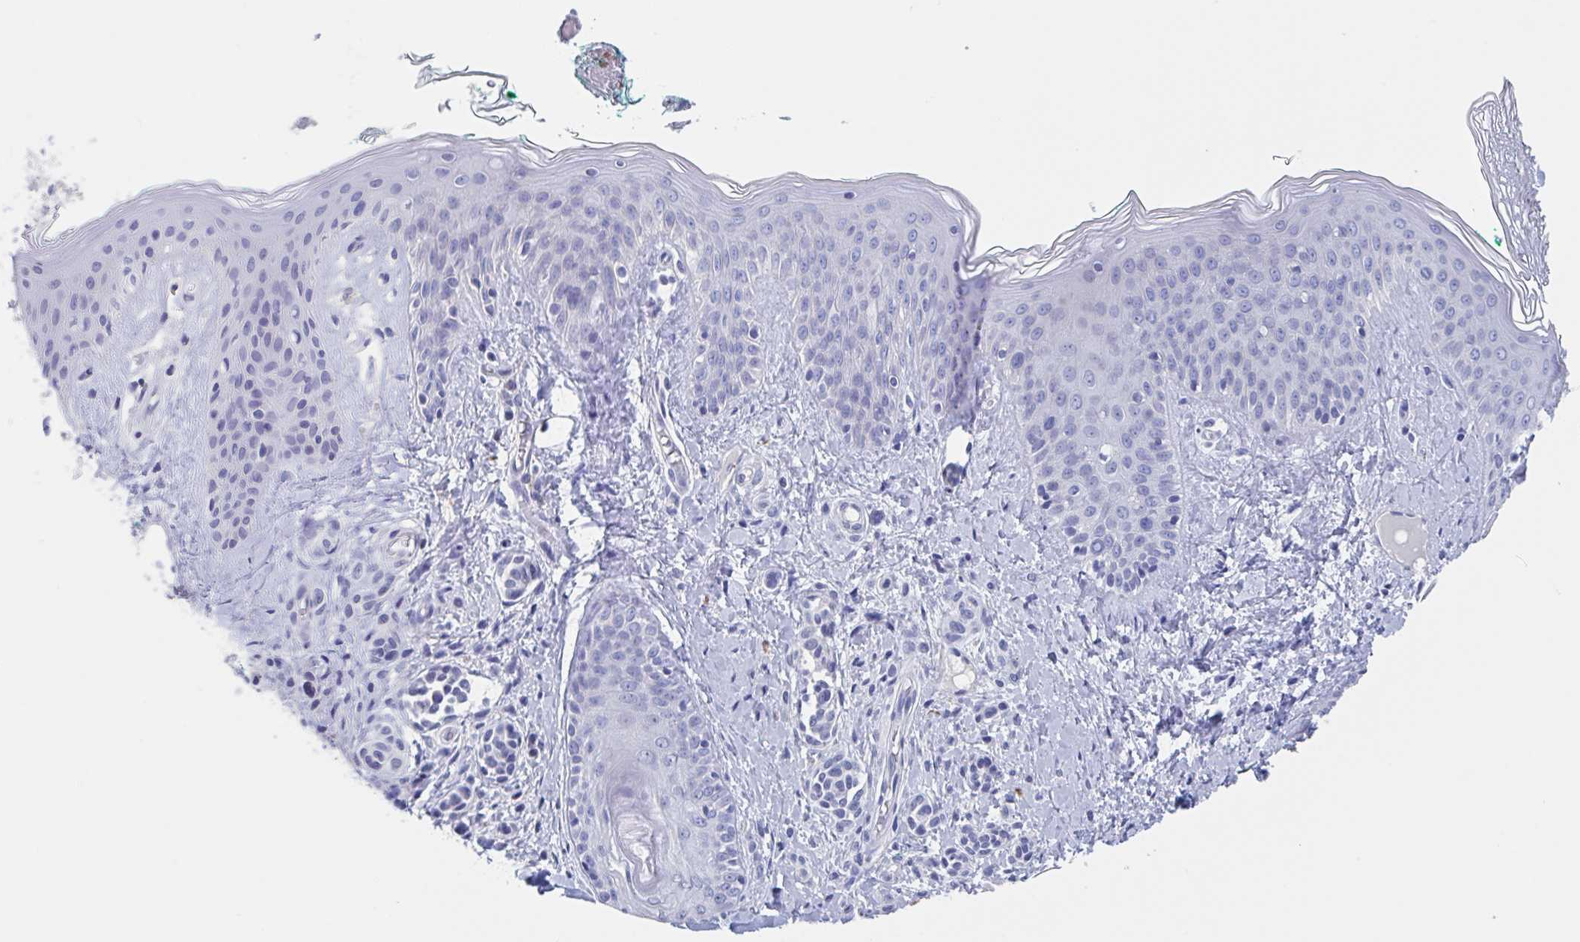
{"staining": {"intensity": "negative", "quantity": "none", "location": "none"}, "tissue": "skin", "cell_type": "Fibroblasts", "image_type": "normal", "snomed": [{"axis": "morphology", "description": "Normal tissue, NOS"}, {"axis": "topography", "description": "Skin"}], "caption": "Skin was stained to show a protein in brown. There is no significant positivity in fibroblasts.", "gene": "NOXRED1", "patient": {"sex": "male", "age": 16}}